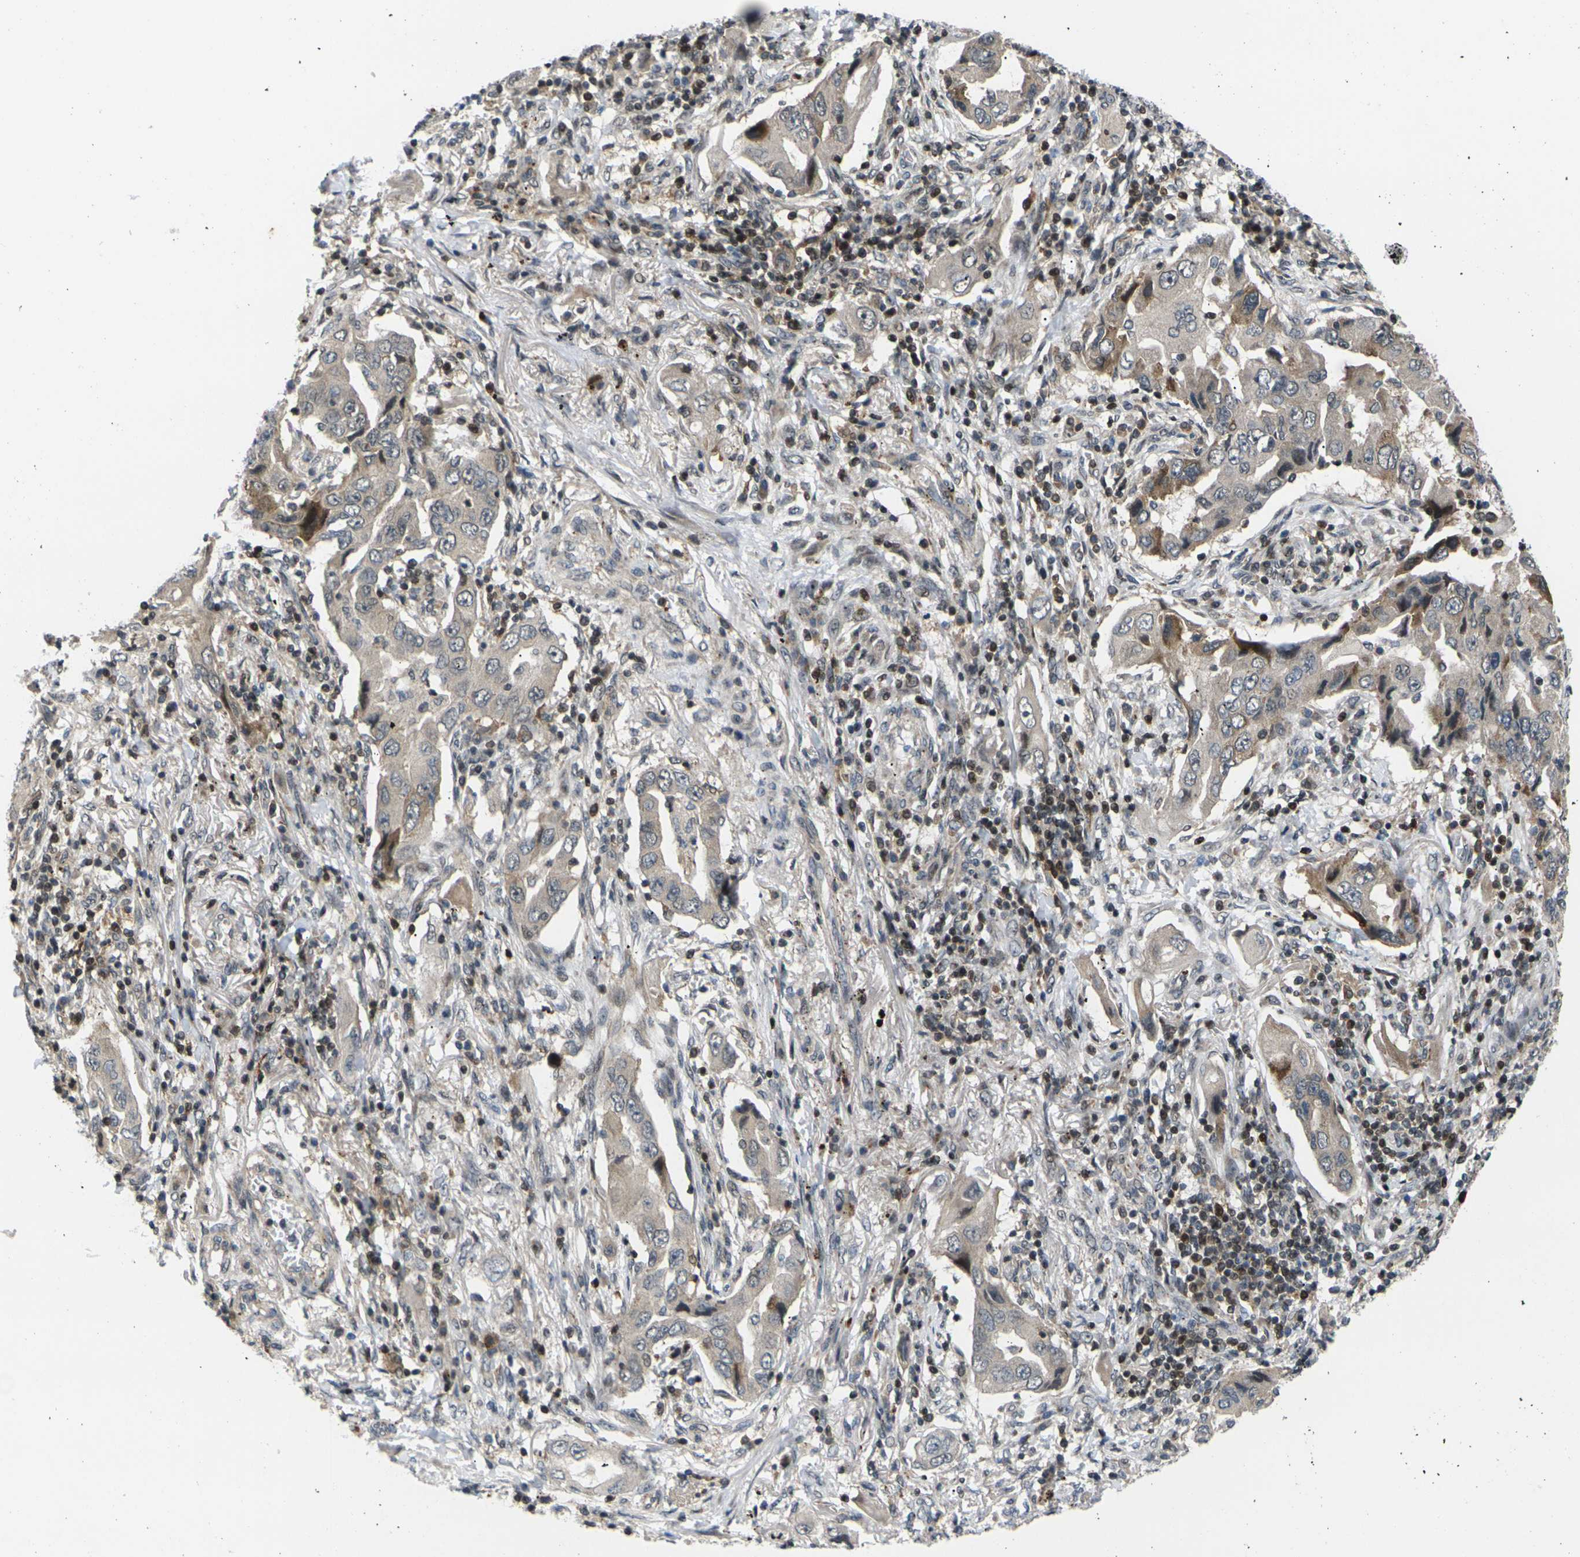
{"staining": {"intensity": "moderate", "quantity": "25%-75%", "location": "cytoplasmic/membranous"}, "tissue": "lung cancer", "cell_type": "Tumor cells", "image_type": "cancer", "snomed": [{"axis": "morphology", "description": "Adenocarcinoma, NOS"}, {"axis": "topography", "description": "Lung"}], "caption": "Brown immunohistochemical staining in lung cancer (adenocarcinoma) demonstrates moderate cytoplasmic/membranous staining in approximately 25%-75% of tumor cells. (DAB (3,3'-diaminobenzidine) = brown stain, brightfield microscopy at high magnification).", "gene": "RPS6KA3", "patient": {"sex": "female", "age": 65}}